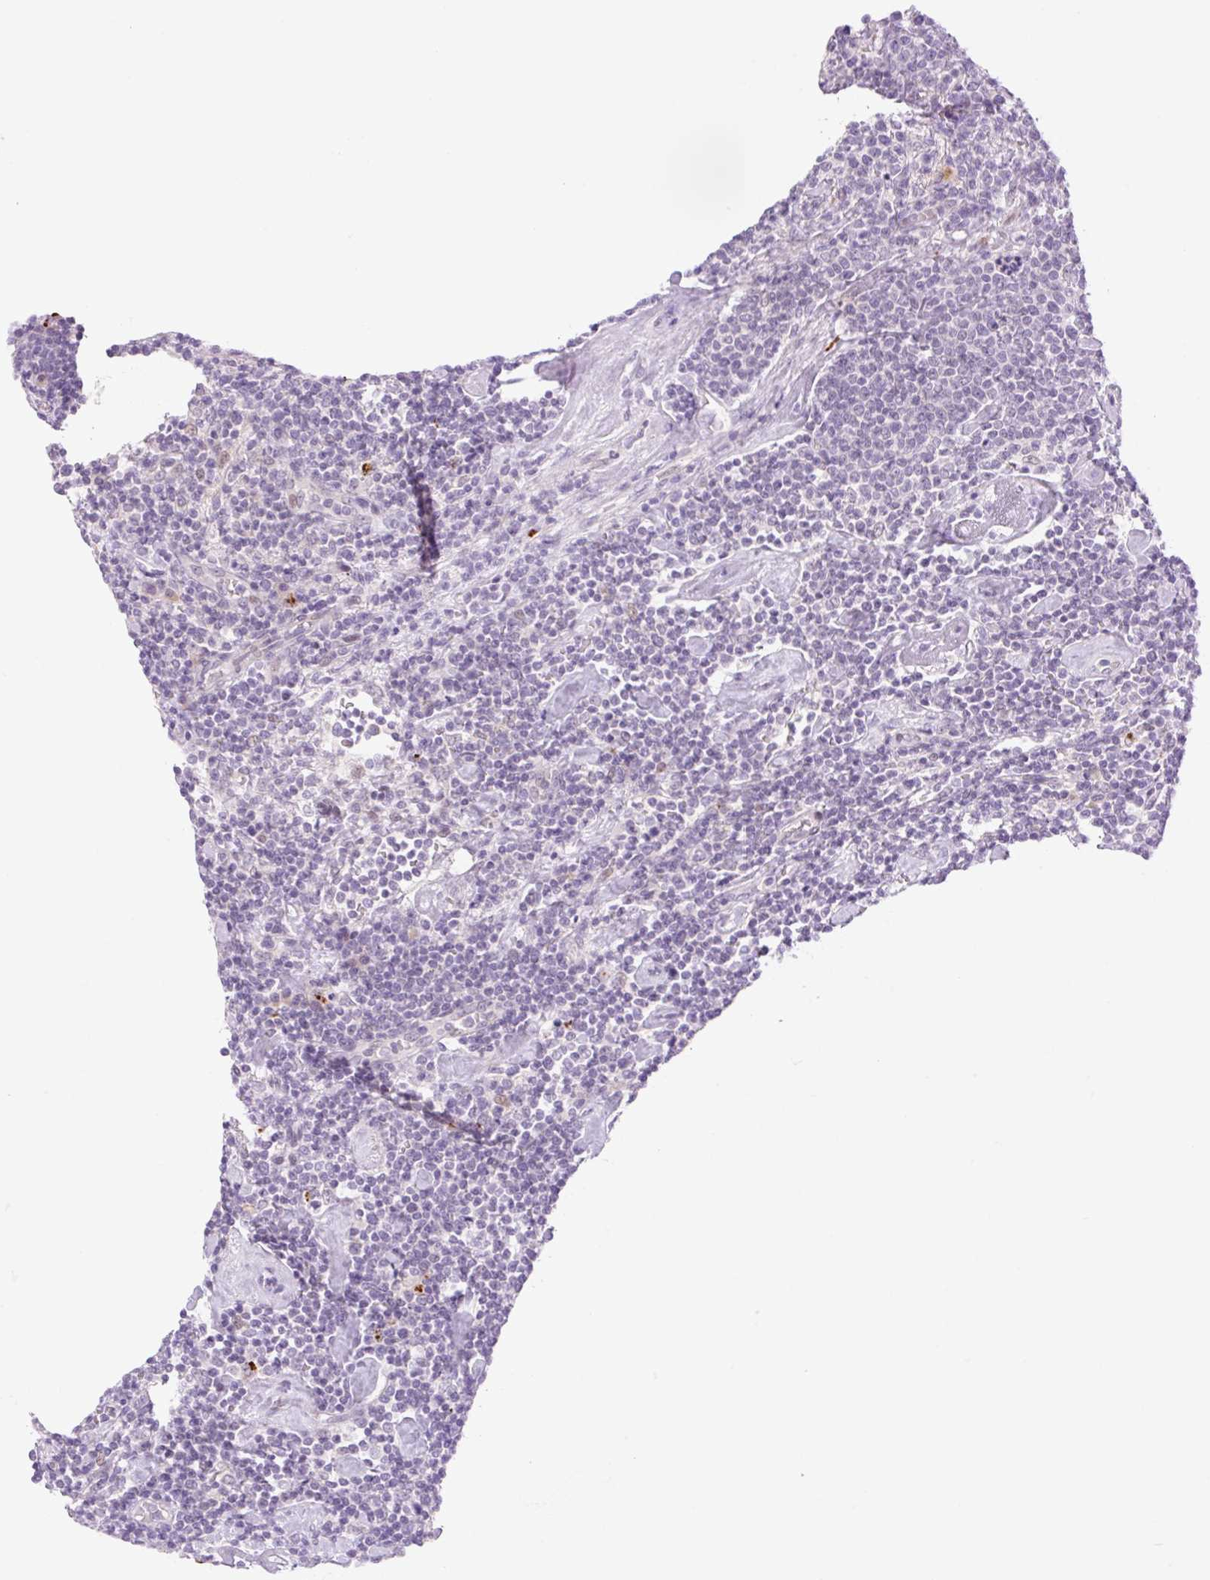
{"staining": {"intensity": "negative", "quantity": "none", "location": "none"}, "tissue": "lymphoma", "cell_type": "Tumor cells", "image_type": "cancer", "snomed": [{"axis": "morphology", "description": "Malignant lymphoma, non-Hodgkin's type, High grade"}, {"axis": "topography", "description": "Lymph node"}], "caption": "This is a photomicrograph of immunohistochemistry (IHC) staining of lymphoma, which shows no staining in tumor cells.", "gene": "SPRYD4", "patient": {"sex": "male", "age": 61}}